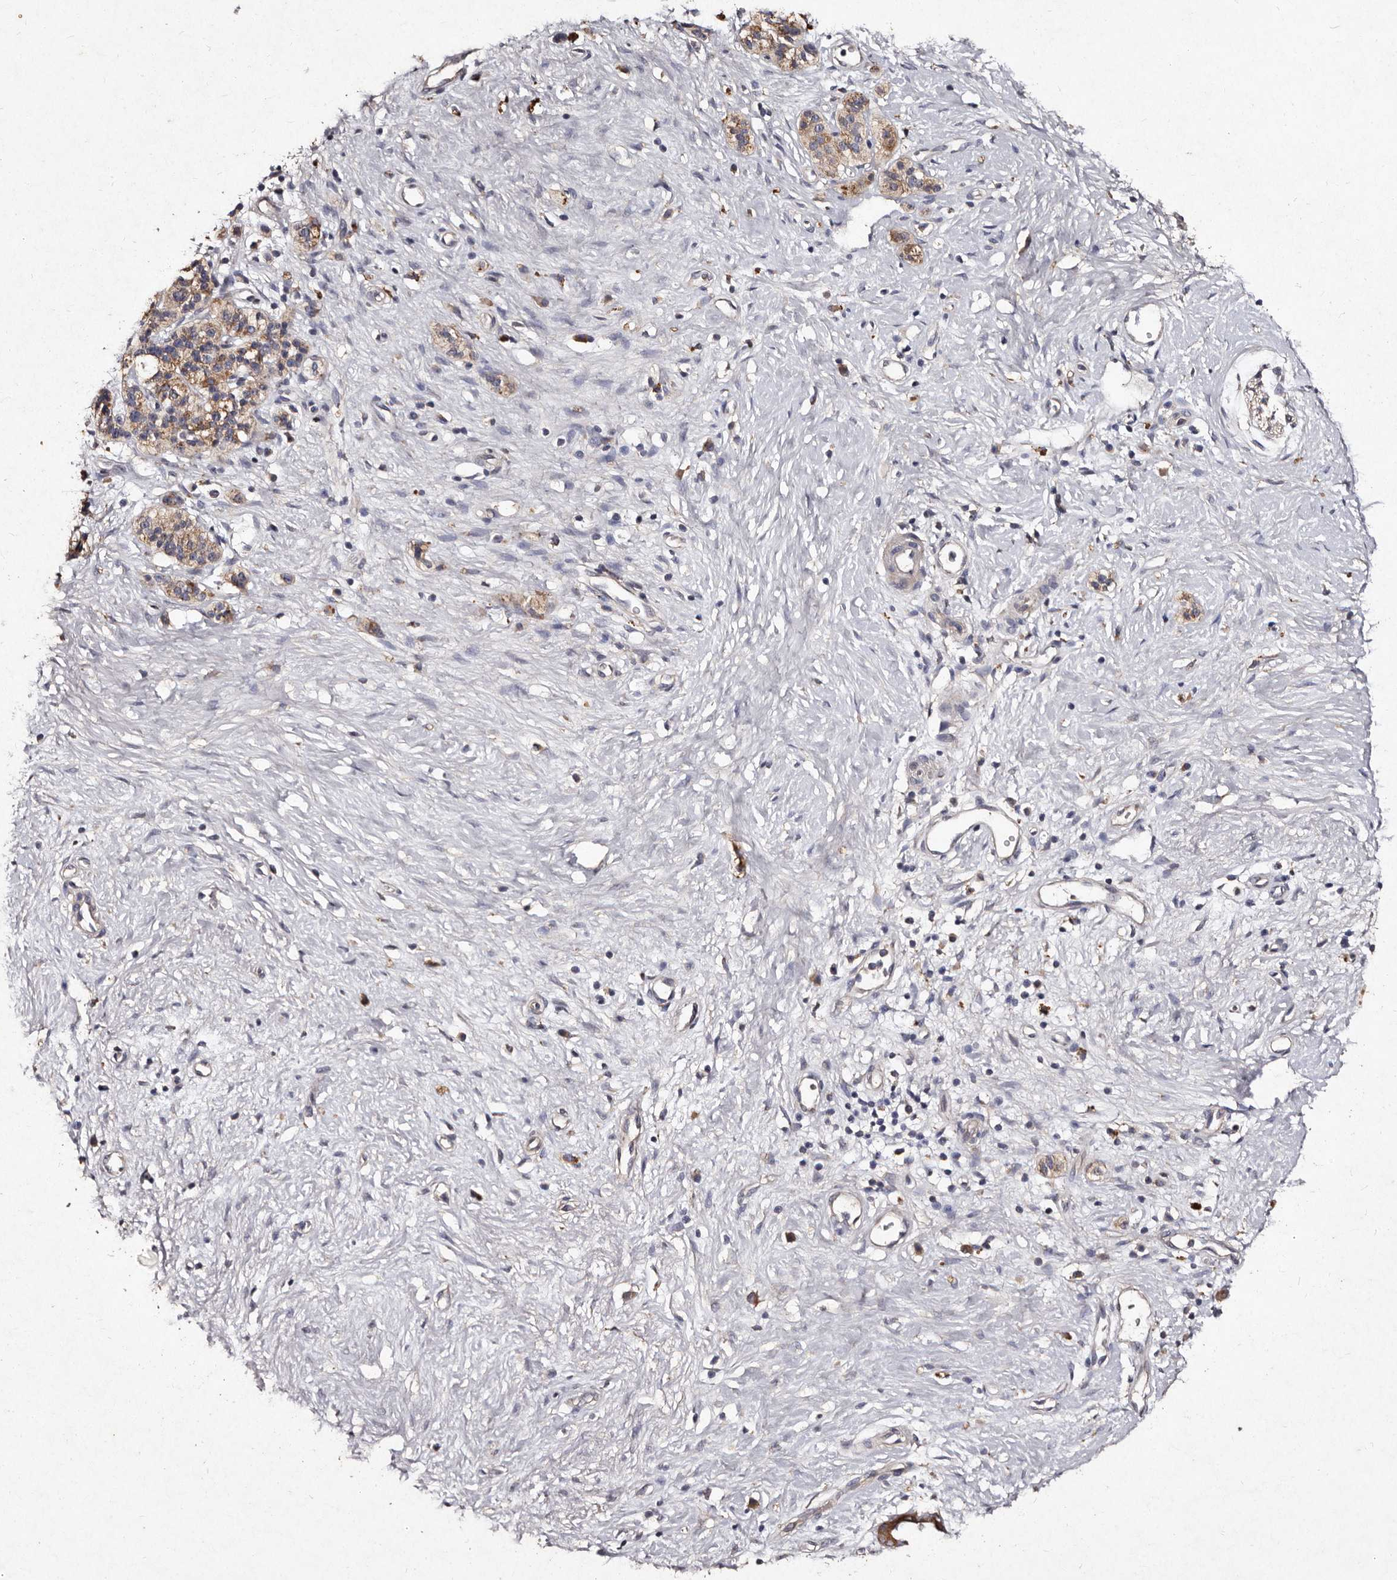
{"staining": {"intensity": "moderate", "quantity": ">75%", "location": "cytoplasmic/membranous"}, "tissue": "pancreatic cancer", "cell_type": "Tumor cells", "image_type": "cancer", "snomed": [{"axis": "morphology", "description": "Adenocarcinoma, NOS"}, {"axis": "topography", "description": "Pancreas"}], "caption": "A medium amount of moderate cytoplasmic/membranous positivity is seen in about >75% of tumor cells in pancreatic adenocarcinoma tissue.", "gene": "TFB1M", "patient": {"sex": "male", "age": 50}}